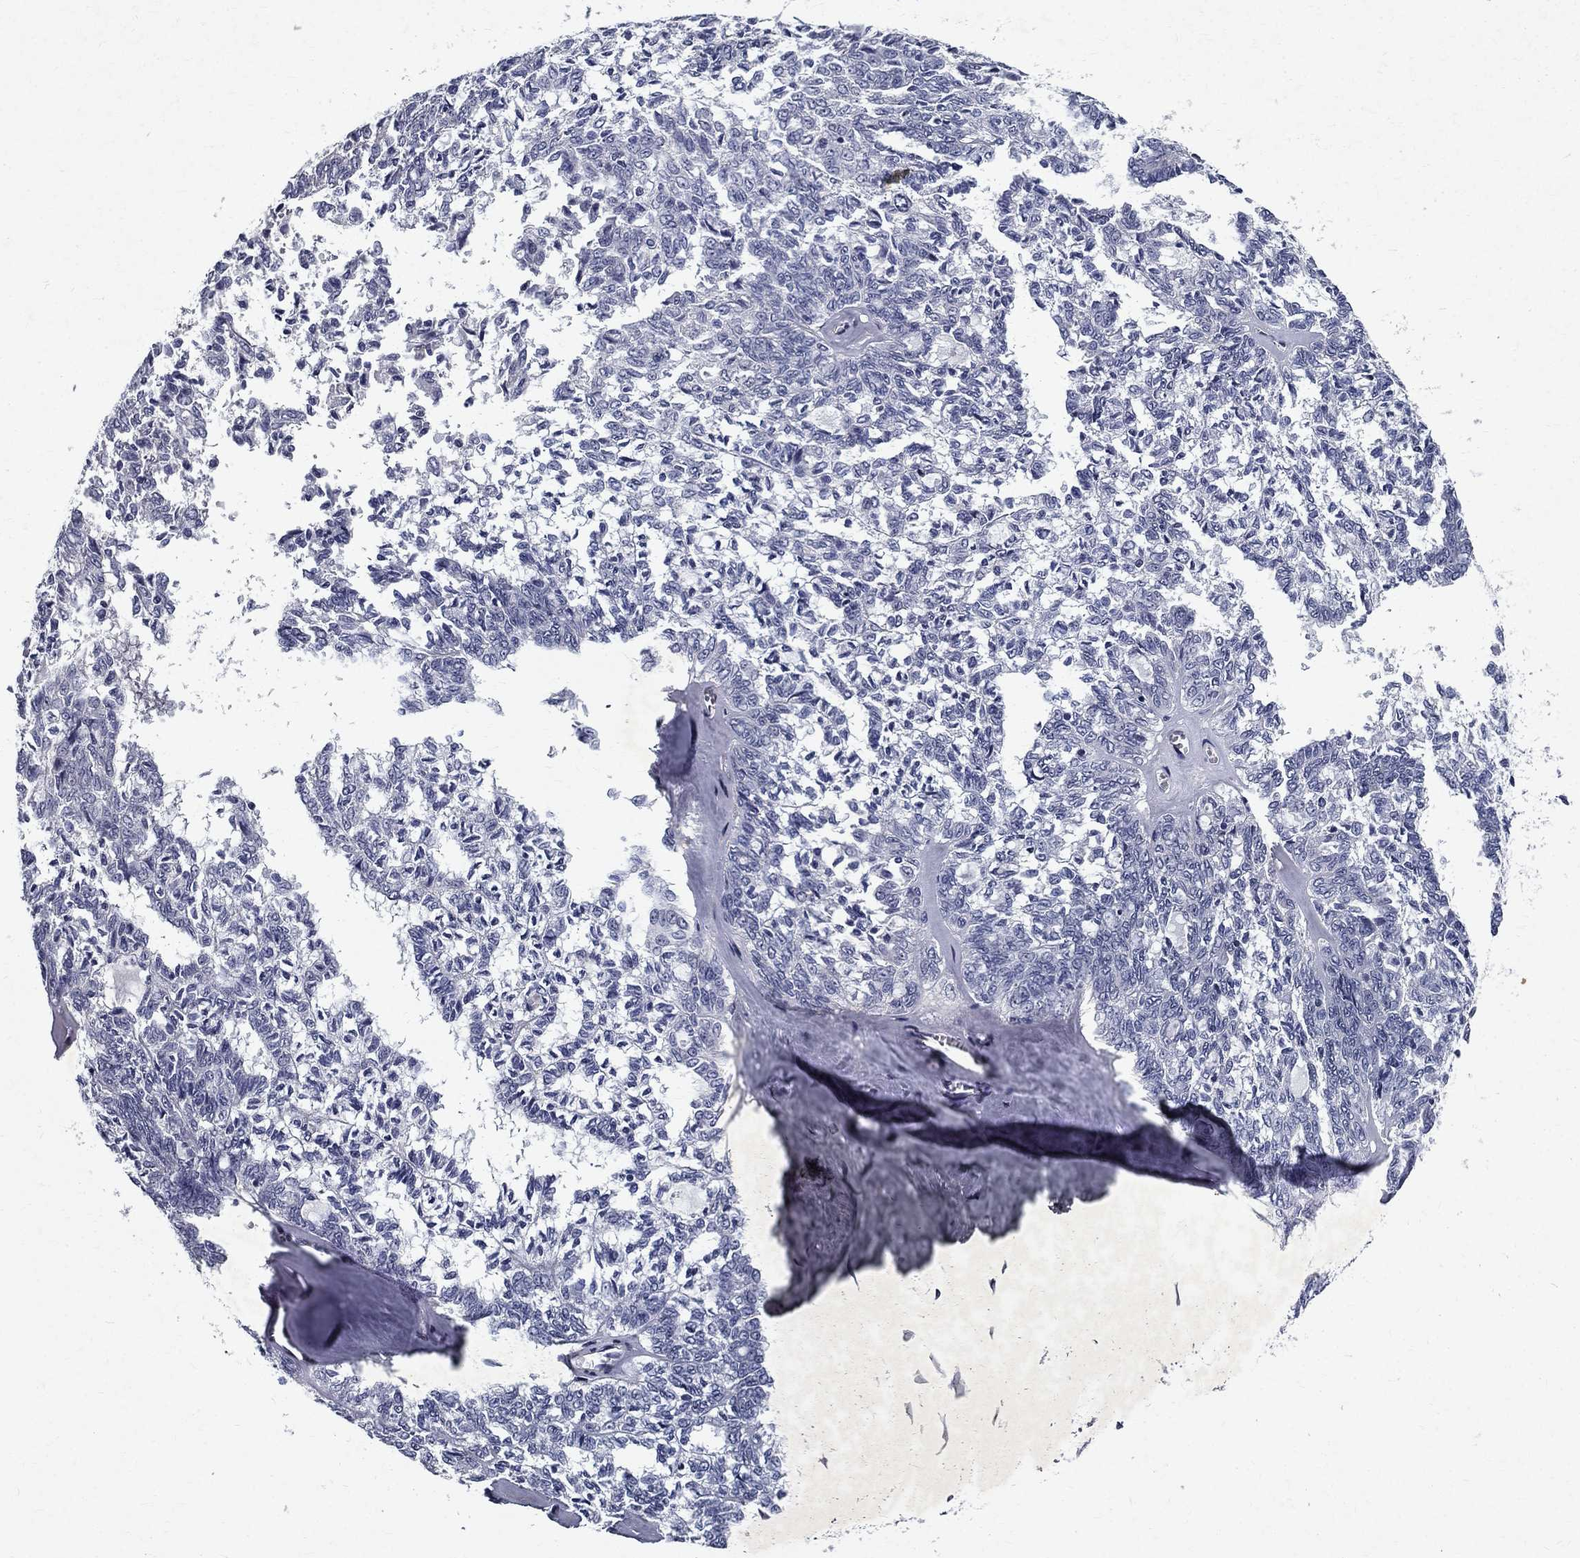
{"staining": {"intensity": "negative", "quantity": "none", "location": "none"}, "tissue": "ovarian cancer", "cell_type": "Tumor cells", "image_type": "cancer", "snomed": [{"axis": "morphology", "description": "Cystadenocarcinoma, serous, NOS"}, {"axis": "topography", "description": "Ovary"}], "caption": "There is no significant positivity in tumor cells of ovarian serous cystadenocarcinoma.", "gene": "RBFOX1", "patient": {"sex": "female", "age": 71}}